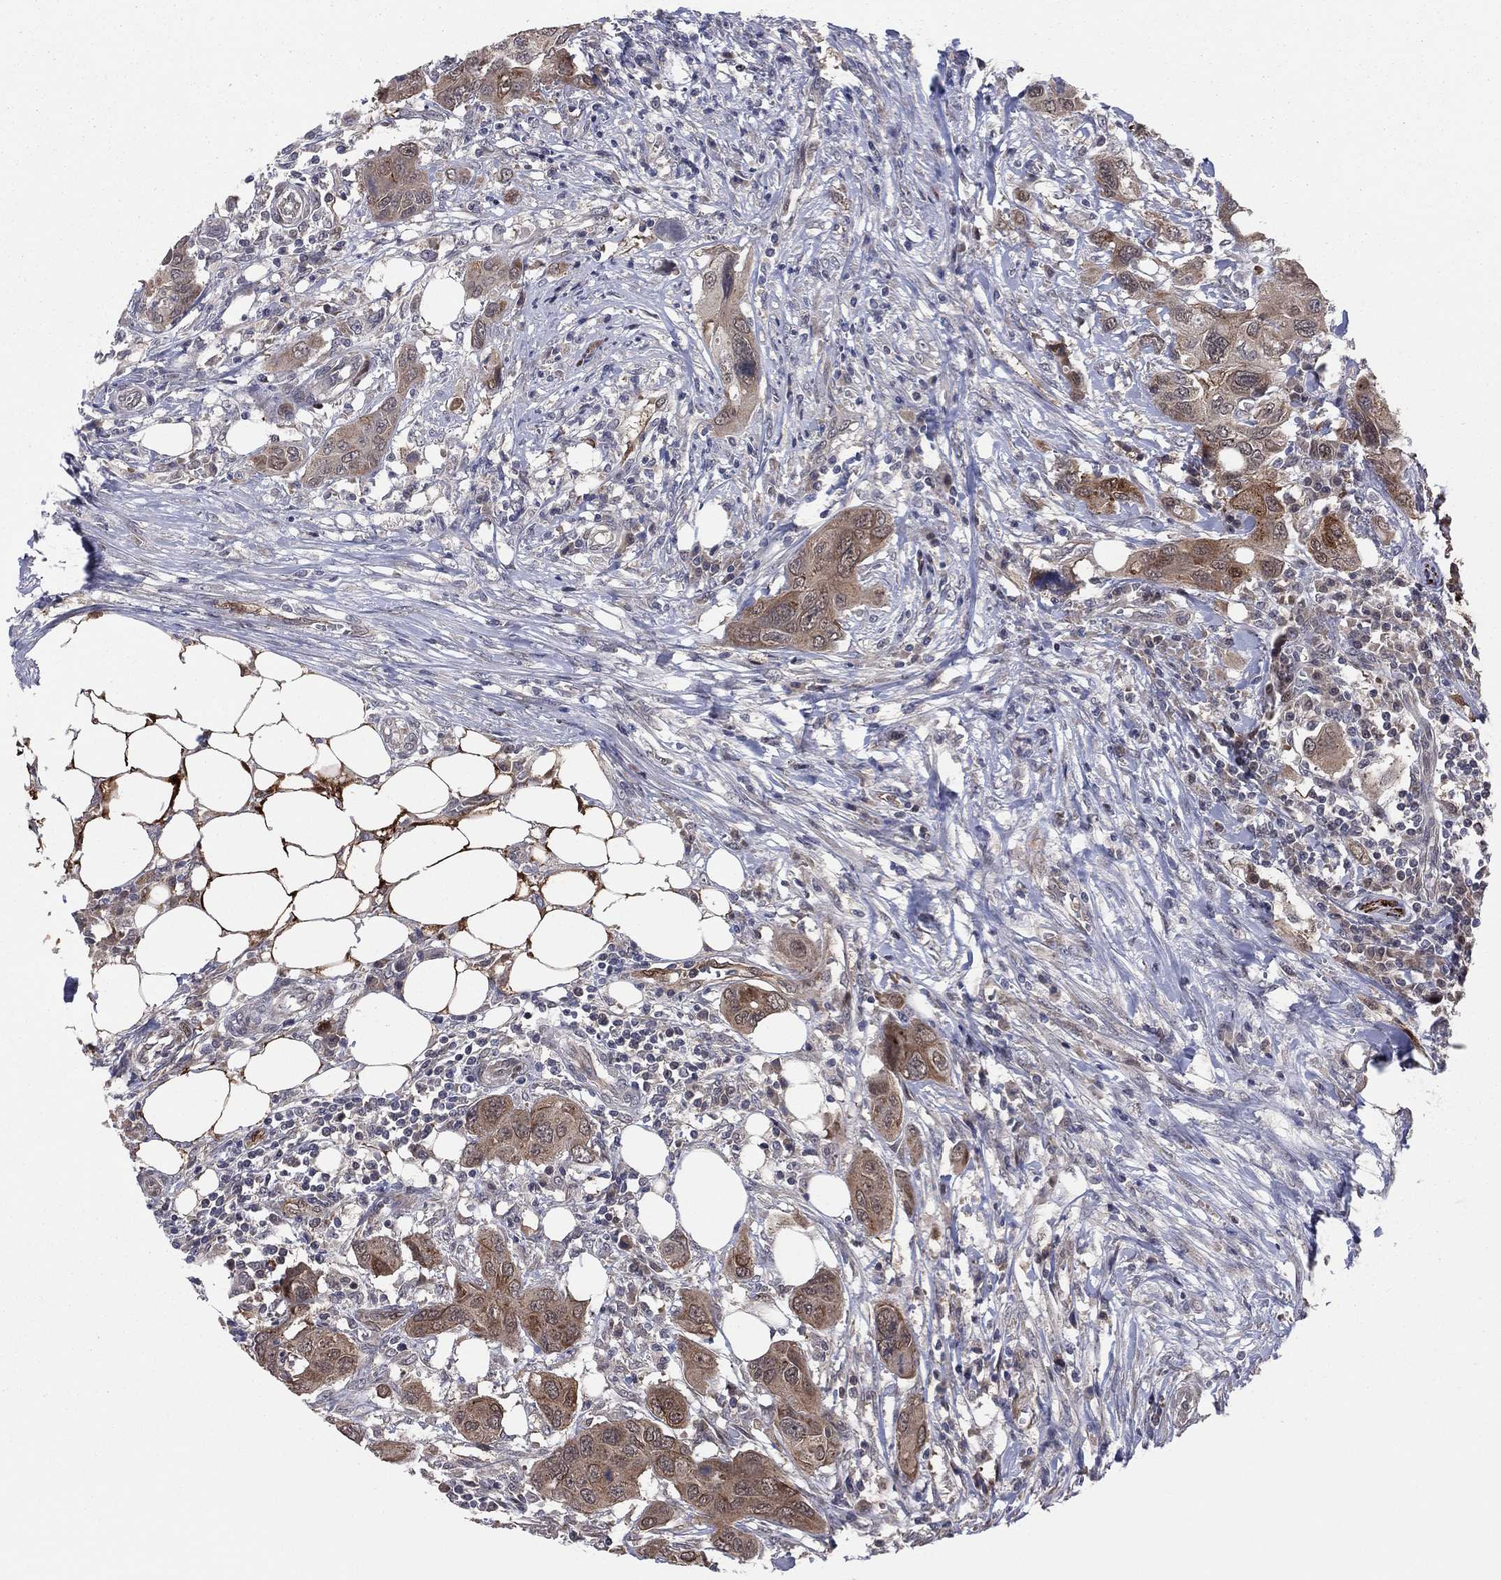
{"staining": {"intensity": "moderate", "quantity": "25%-75%", "location": "cytoplasmic/membranous"}, "tissue": "urothelial cancer", "cell_type": "Tumor cells", "image_type": "cancer", "snomed": [{"axis": "morphology", "description": "Urothelial carcinoma, NOS"}, {"axis": "morphology", "description": "Urothelial carcinoma, High grade"}, {"axis": "topography", "description": "Urinary bladder"}], "caption": "Immunohistochemistry photomicrograph of transitional cell carcinoma stained for a protein (brown), which shows medium levels of moderate cytoplasmic/membranous expression in approximately 25%-75% of tumor cells.", "gene": "SNCG", "patient": {"sex": "male", "age": 63}}